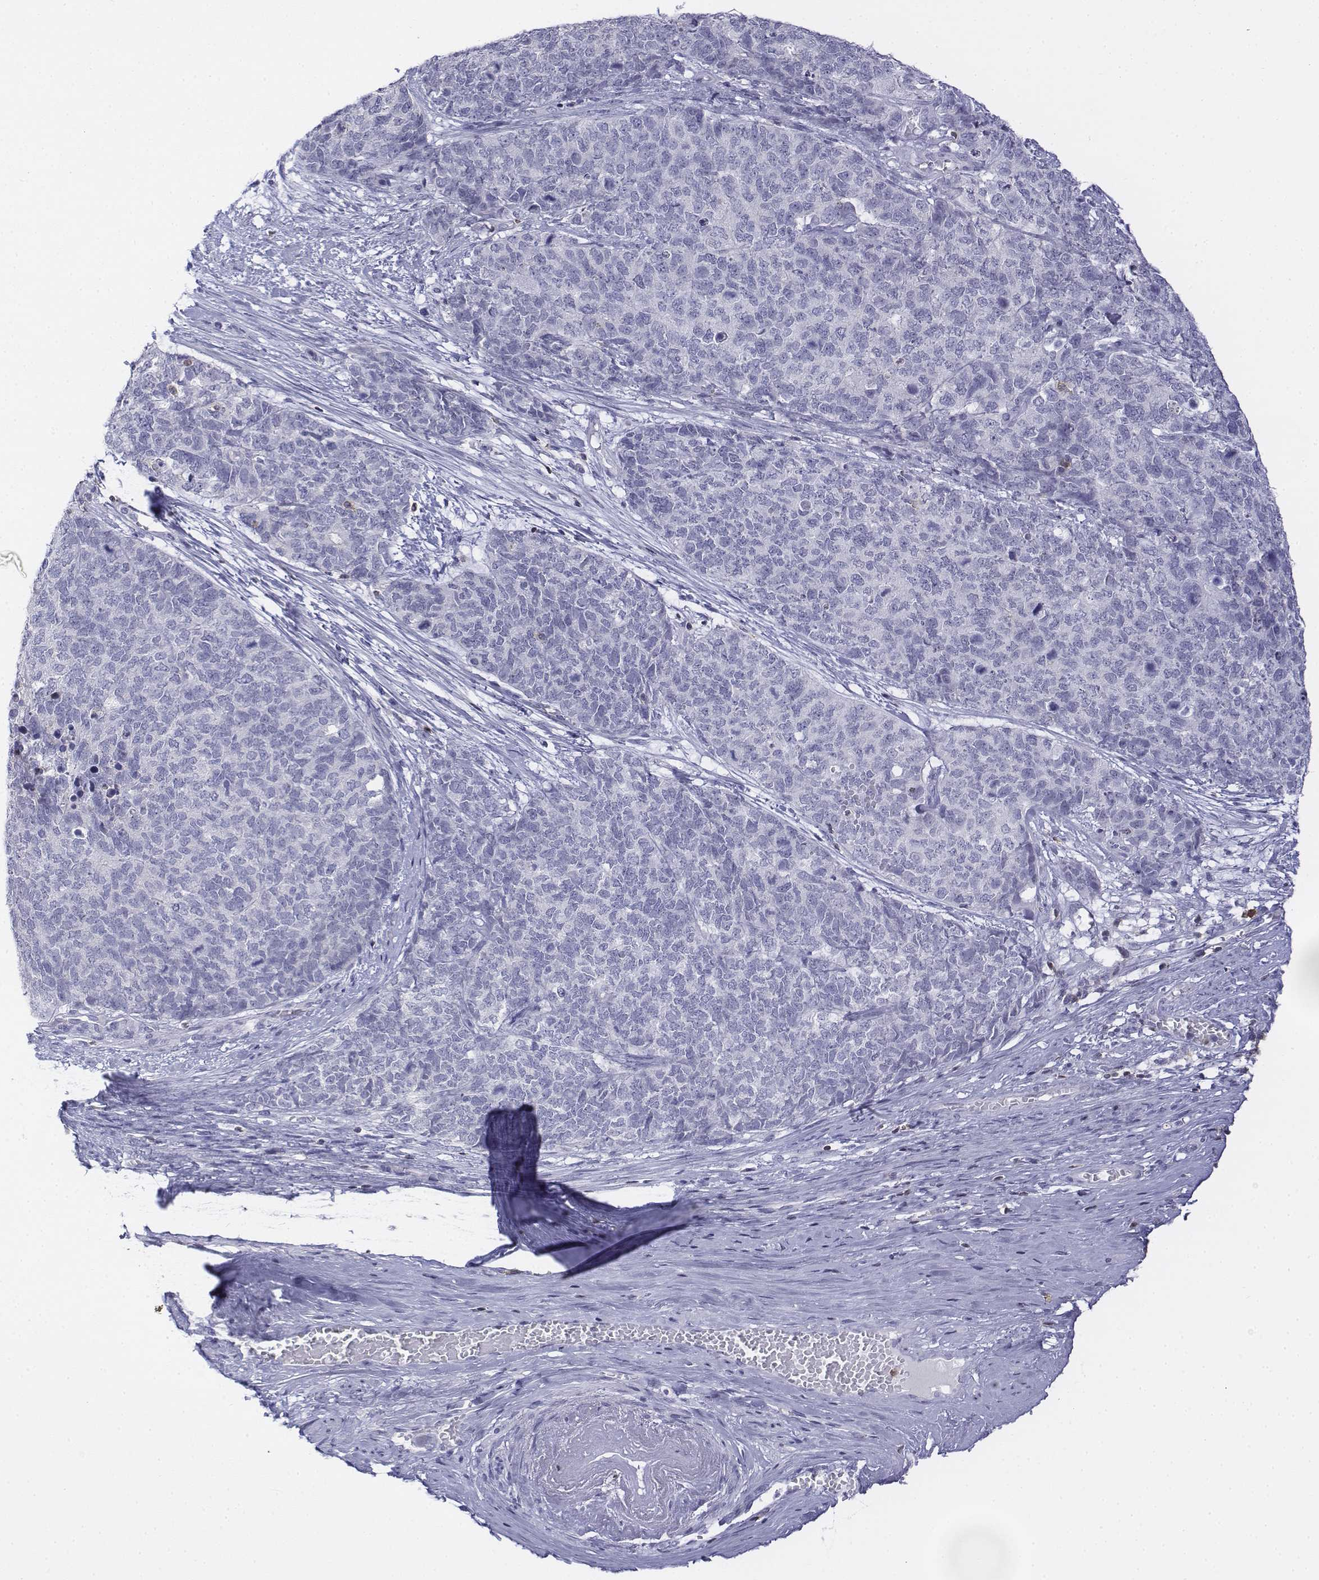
{"staining": {"intensity": "negative", "quantity": "none", "location": "none"}, "tissue": "cervical cancer", "cell_type": "Tumor cells", "image_type": "cancer", "snomed": [{"axis": "morphology", "description": "Squamous cell carcinoma, NOS"}, {"axis": "topography", "description": "Cervix"}], "caption": "The histopathology image exhibits no staining of tumor cells in squamous cell carcinoma (cervical).", "gene": "CD3E", "patient": {"sex": "female", "age": 63}}